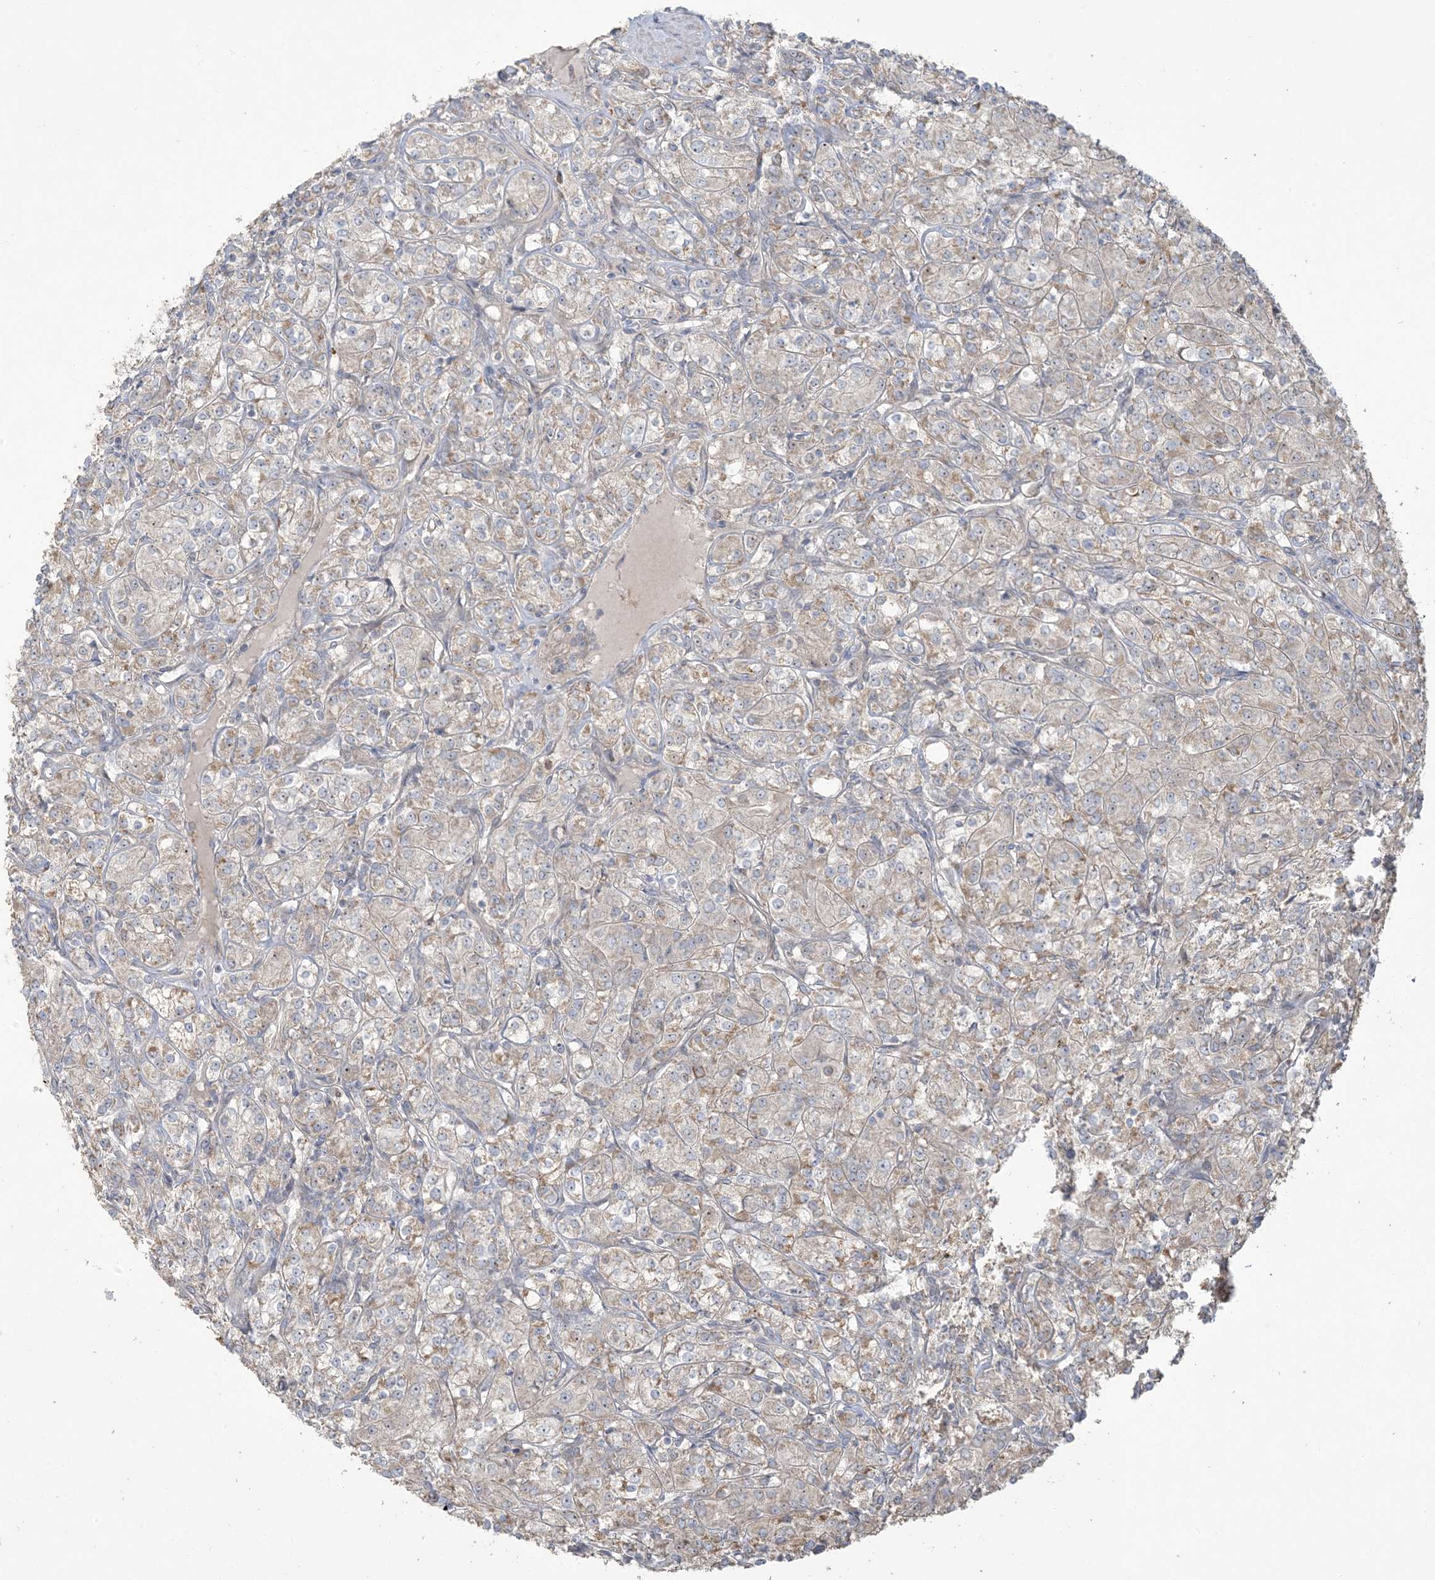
{"staining": {"intensity": "negative", "quantity": "none", "location": "none"}, "tissue": "renal cancer", "cell_type": "Tumor cells", "image_type": "cancer", "snomed": [{"axis": "morphology", "description": "Adenocarcinoma, NOS"}, {"axis": "topography", "description": "Kidney"}], "caption": "Adenocarcinoma (renal) stained for a protein using immunohistochemistry (IHC) demonstrates no positivity tumor cells.", "gene": "KLHL18", "patient": {"sex": "male", "age": 77}}